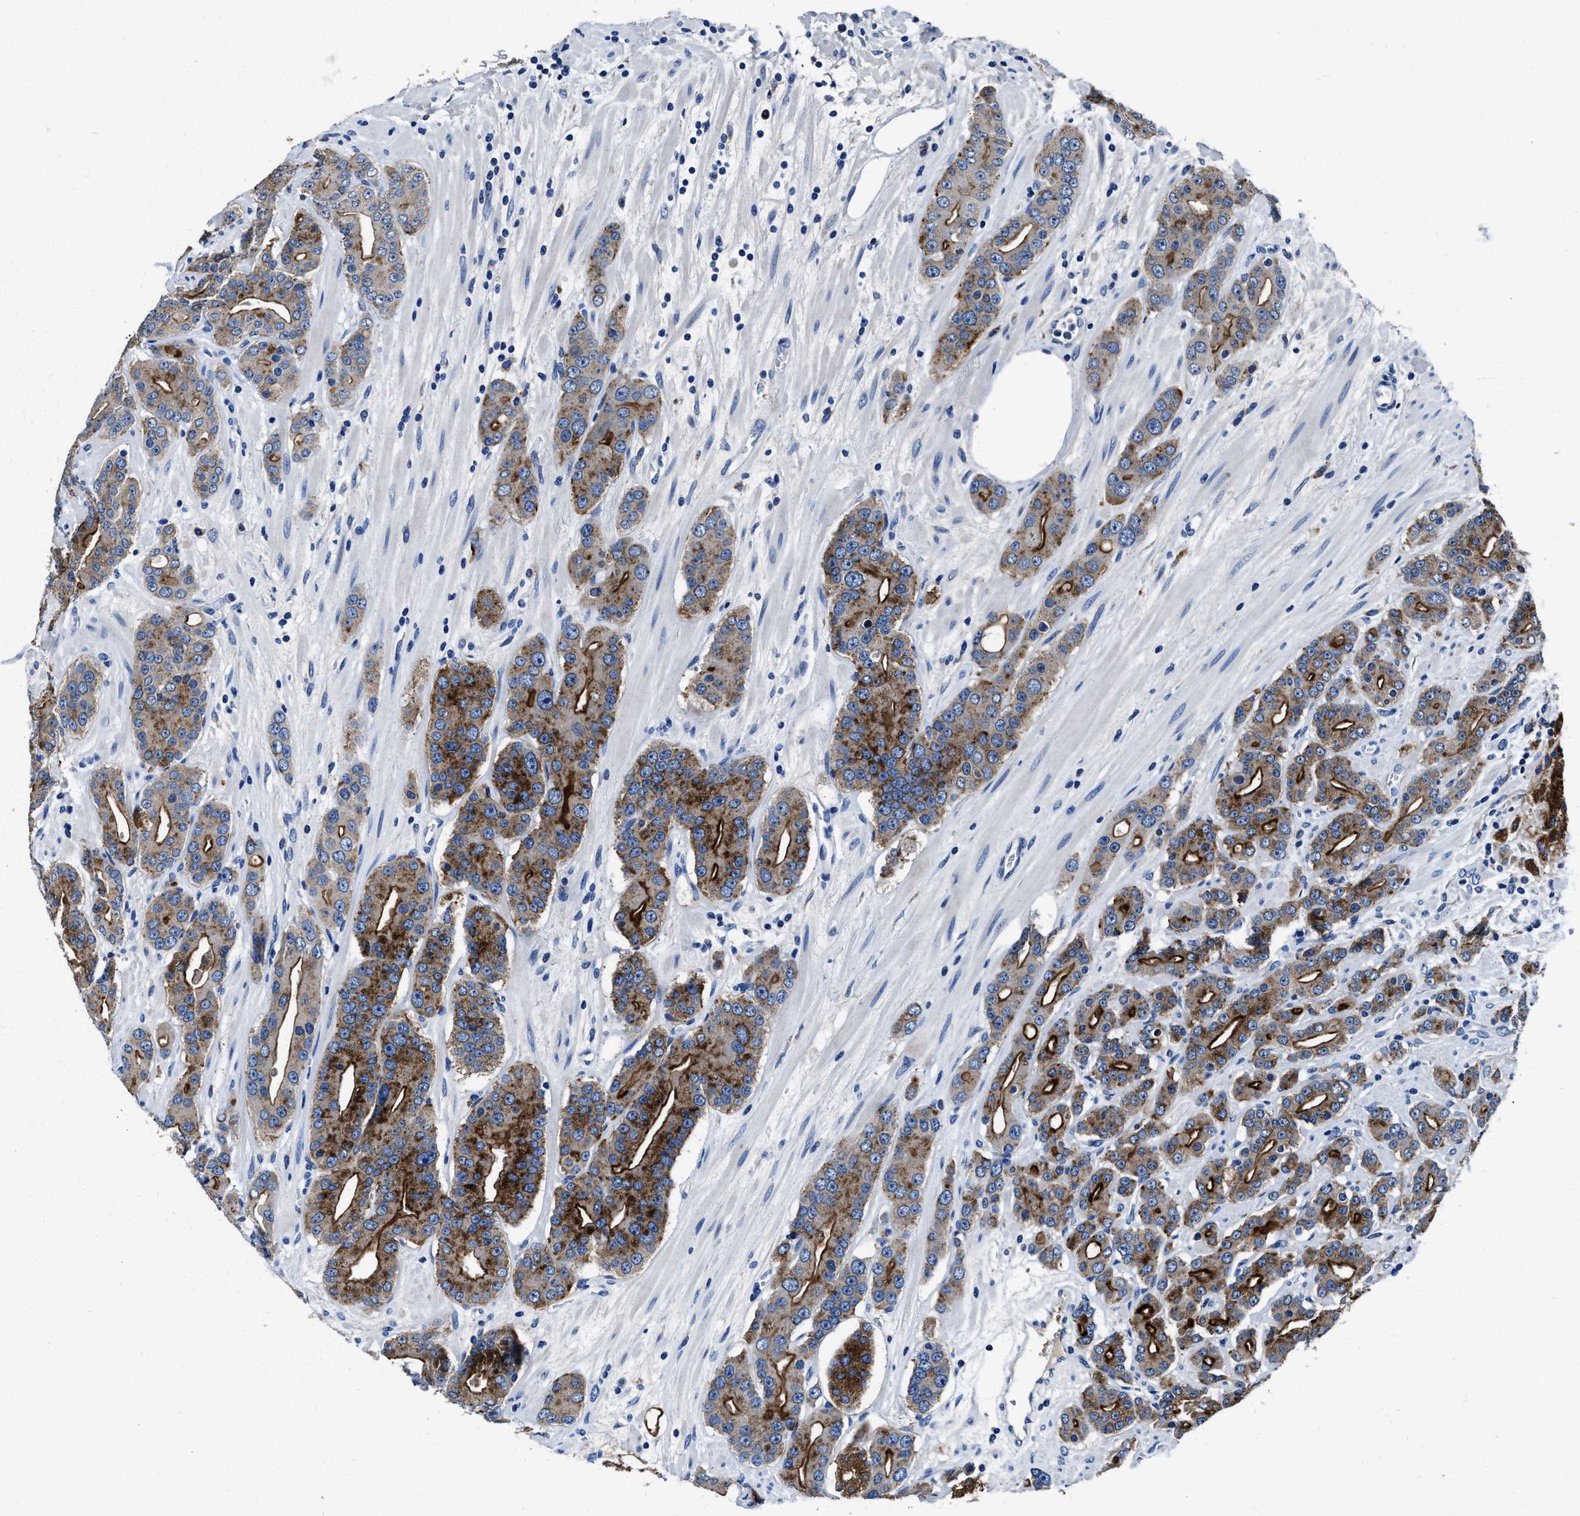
{"staining": {"intensity": "strong", "quantity": ">75%", "location": "cytoplasmic/membranous"}, "tissue": "prostate cancer", "cell_type": "Tumor cells", "image_type": "cancer", "snomed": [{"axis": "morphology", "description": "Adenocarcinoma, High grade"}, {"axis": "topography", "description": "Prostate"}], "caption": "Immunohistochemical staining of human high-grade adenocarcinoma (prostate) exhibits strong cytoplasmic/membranous protein positivity in approximately >75% of tumor cells.", "gene": "UBR4", "patient": {"sex": "male", "age": 71}}